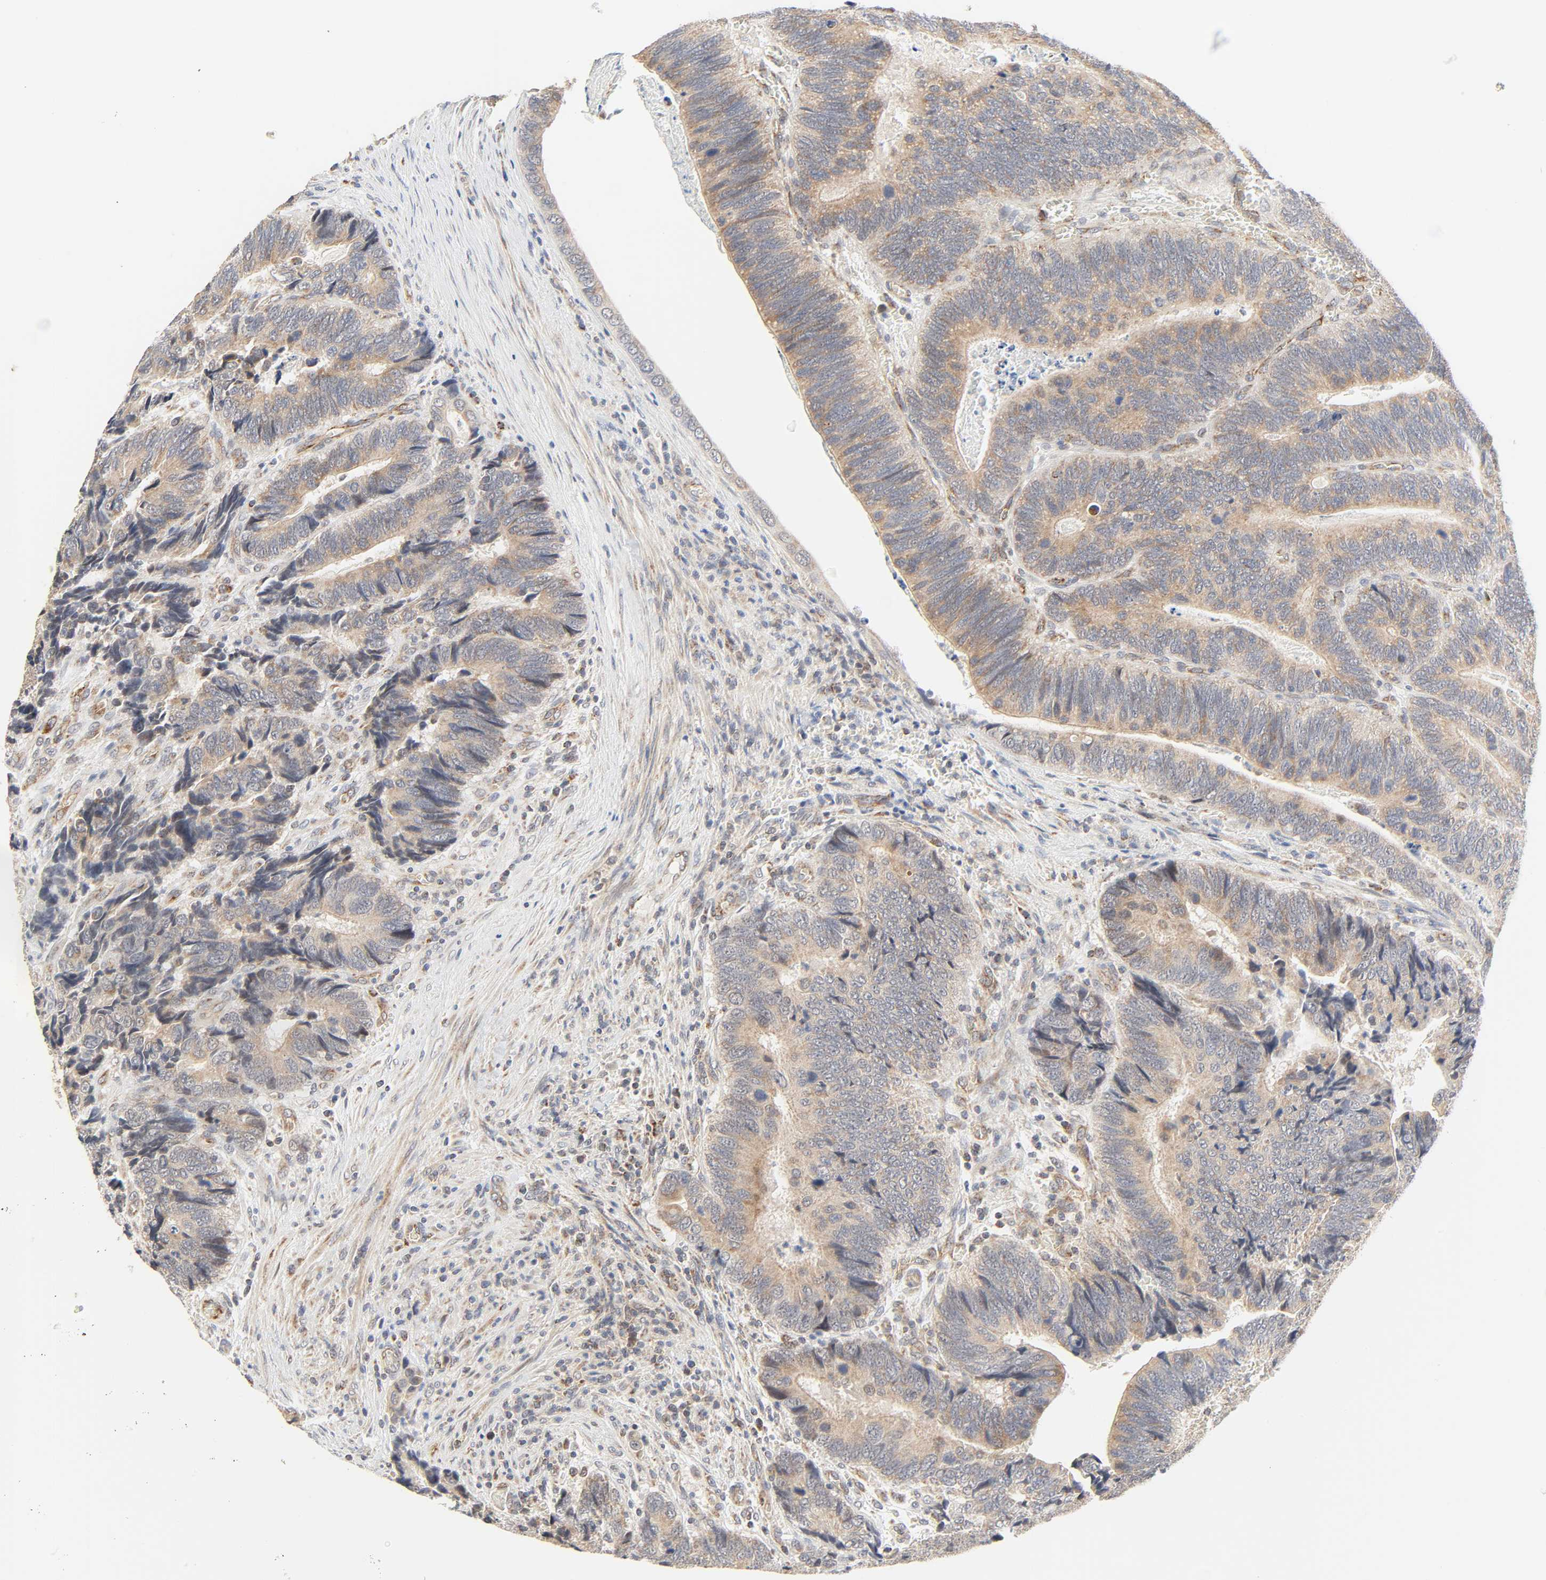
{"staining": {"intensity": "moderate", "quantity": ">75%", "location": "cytoplasmic/membranous"}, "tissue": "colorectal cancer", "cell_type": "Tumor cells", "image_type": "cancer", "snomed": [{"axis": "morphology", "description": "Adenocarcinoma, NOS"}, {"axis": "topography", "description": "Colon"}], "caption": "A brown stain labels moderate cytoplasmic/membranous staining of a protein in human colorectal cancer tumor cells.", "gene": "ZMAT5", "patient": {"sex": "male", "age": 72}}